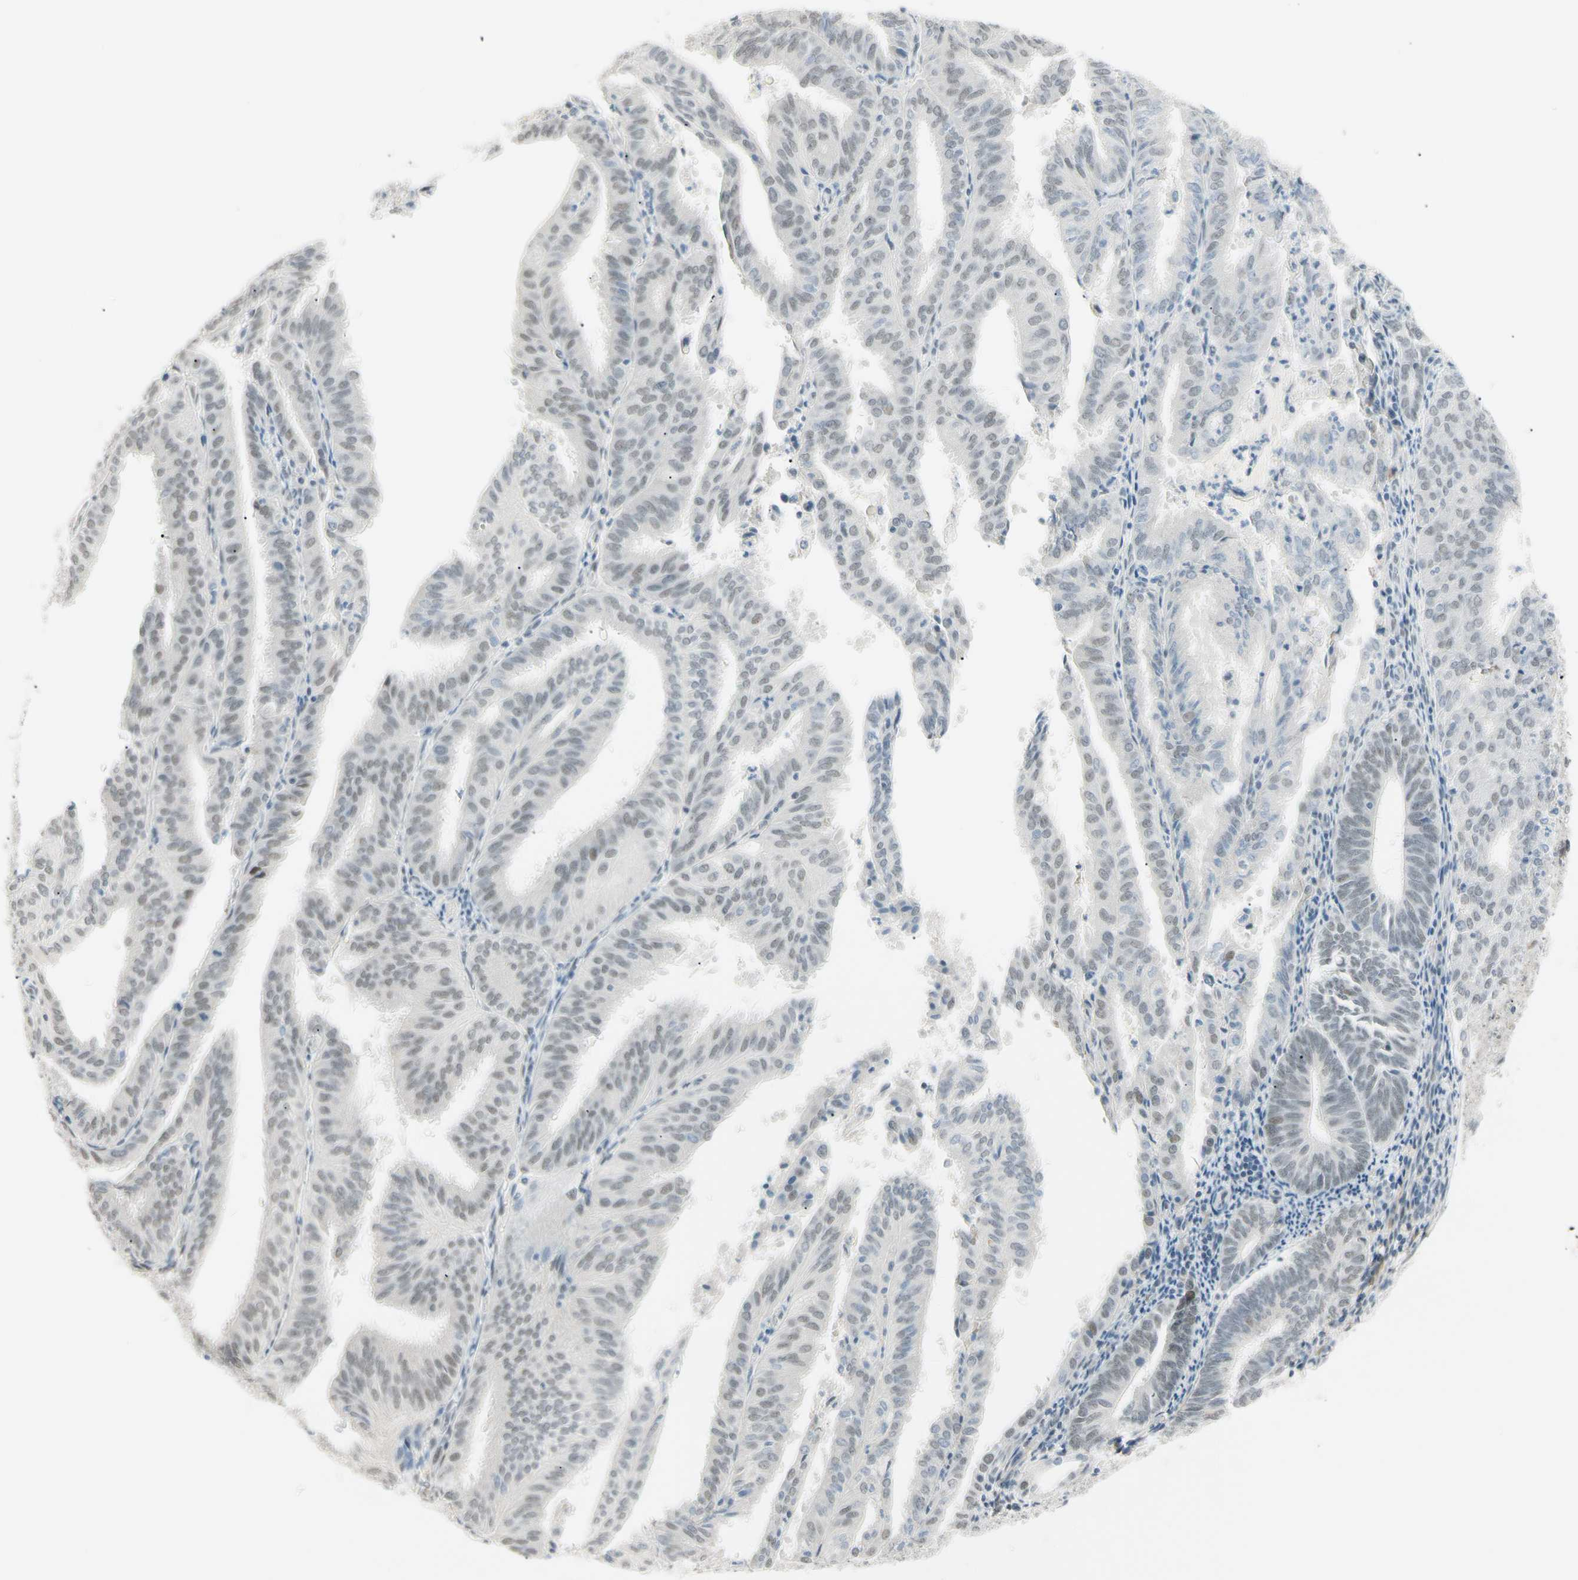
{"staining": {"intensity": "weak", "quantity": "25%-75%", "location": "nuclear"}, "tissue": "endometrial cancer", "cell_type": "Tumor cells", "image_type": "cancer", "snomed": [{"axis": "morphology", "description": "Adenocarcinoma, NOS"}, {"axis": "topography", "description": "Uterus"}], "caption": "Protein analysis of adenocarcinoma (endometrial) tissue displays weak nuclear expression in about 25%-75% of tumor cells.", "gene": "ASPN", "patient": {"sex": "female", "age": 60}}